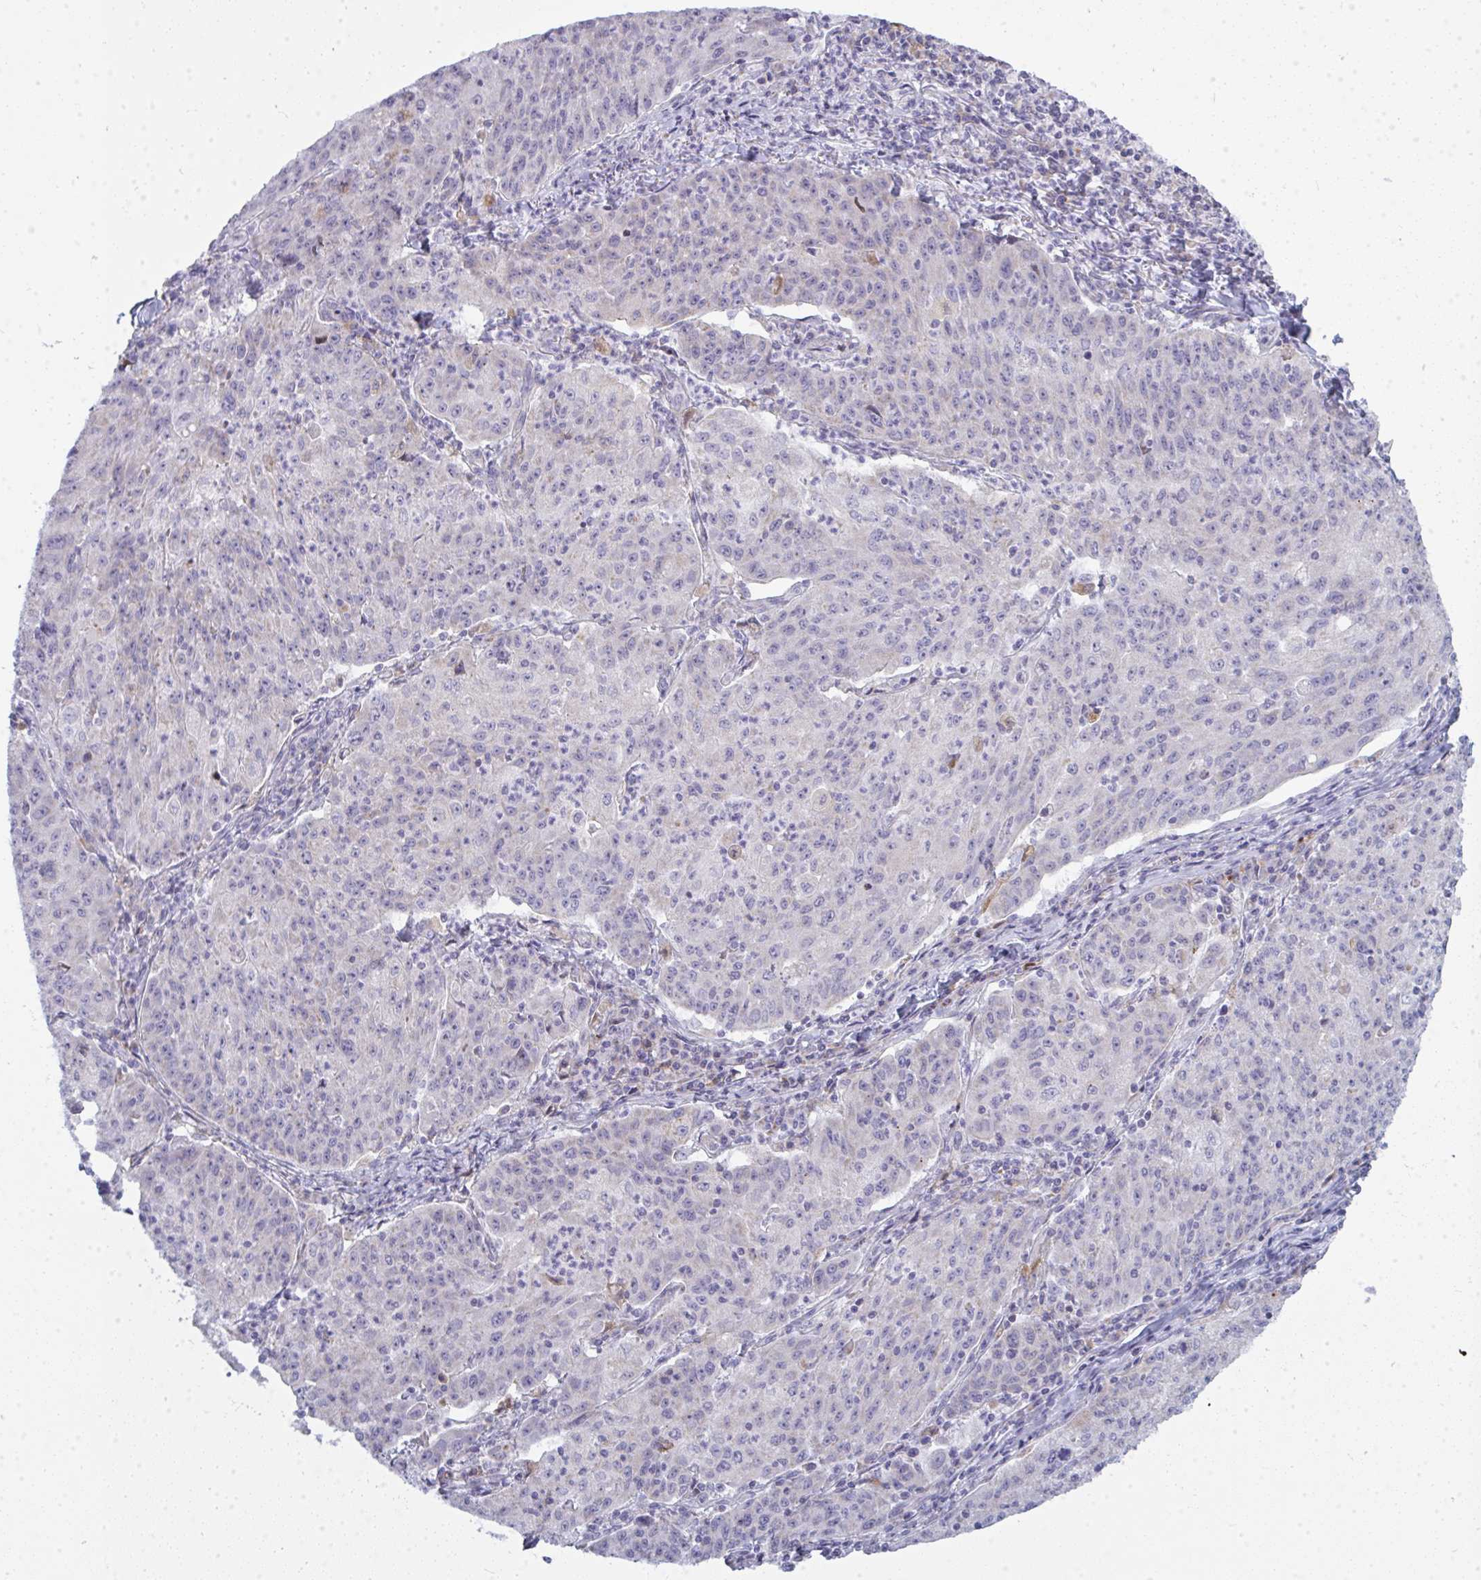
{"staining": {"intensity": "negative", "quantity": "none", "location": "none"}, "tissue": "lung cancer", "cell_type": "Tumor cells", "image_type": "cancer", "snomed": [{"axis": "morphology", "description": "Squamous cell carcinoma, NOS"}, {"axis": "morphology", "description": "Squamous cell carcinoma, metastatic, NOS"}, {"axis": "topography", "description": "Bronchus"}, {"axis": "topography", "description": "Lung"}], "caption": "Tumor cells show no significant protein expression in lung cancer (metastatic squamous cell carcinoma).", "gene": "ATG9A", "patient": {"sex": "male", "age": 62}}